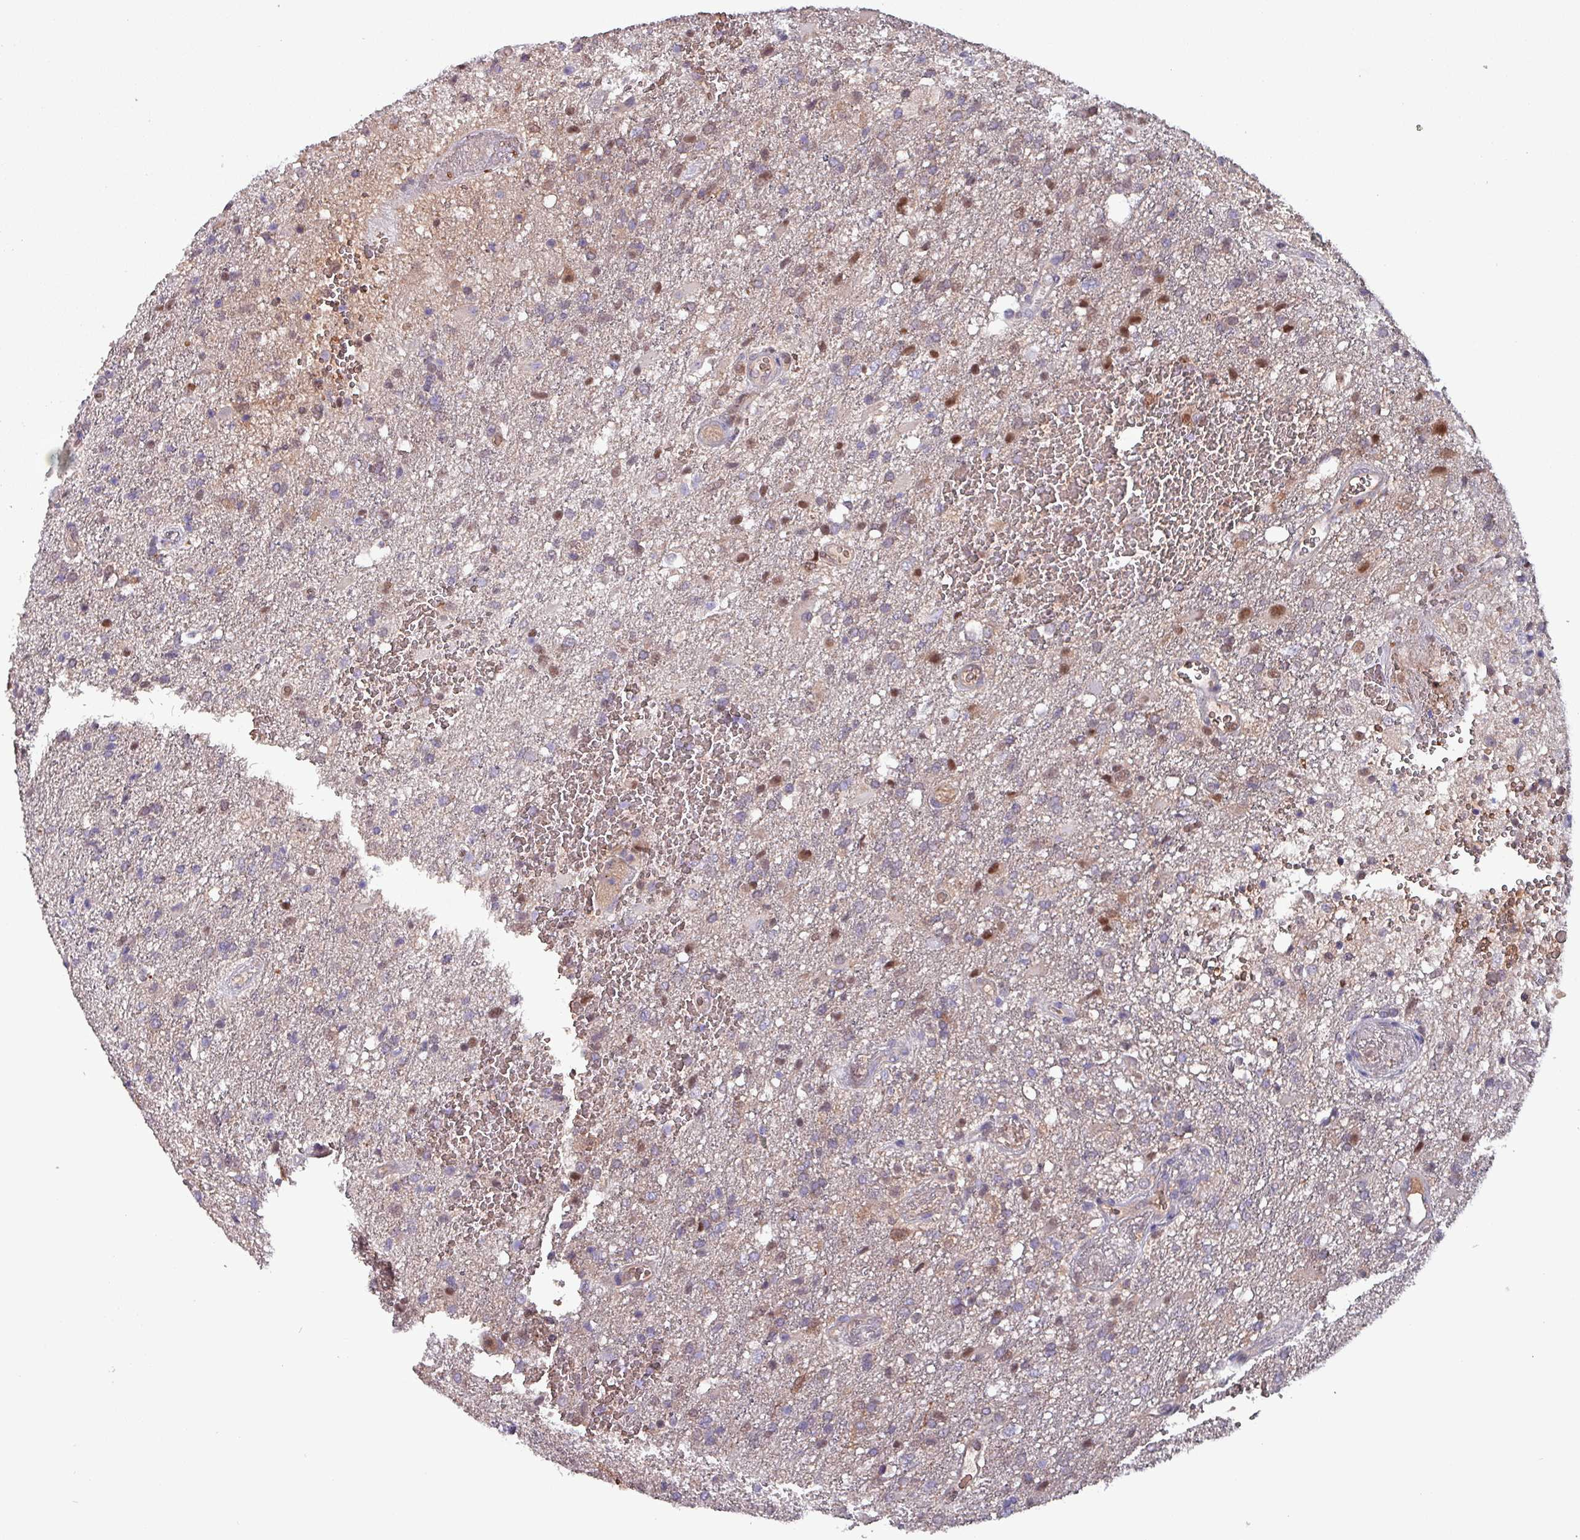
{"staining": {"intensity": "moderate", "quantity": "<25%", "location": "cytoplasmic/membranous,nuclear"}, "tissue": "glioma", "cell_type": "Tumor cells", "image_type": "cancer", "snomed": [{"axis": "morphology", "description": "Glioma, malignant, High grade"}, {"axis": "topography", "description": "Brain"}], "caption": "Immunohistochemistry (DAB (3,3'-diaminobenzidine)) staining of human malignant high-grade glioma demonstrates moderate cytoplasmic/membranous and nuclear protein staining in approximately <25% of tumor cells.", "gene": "PSMB8", "patient": {"sex": "female", "age": 74}}